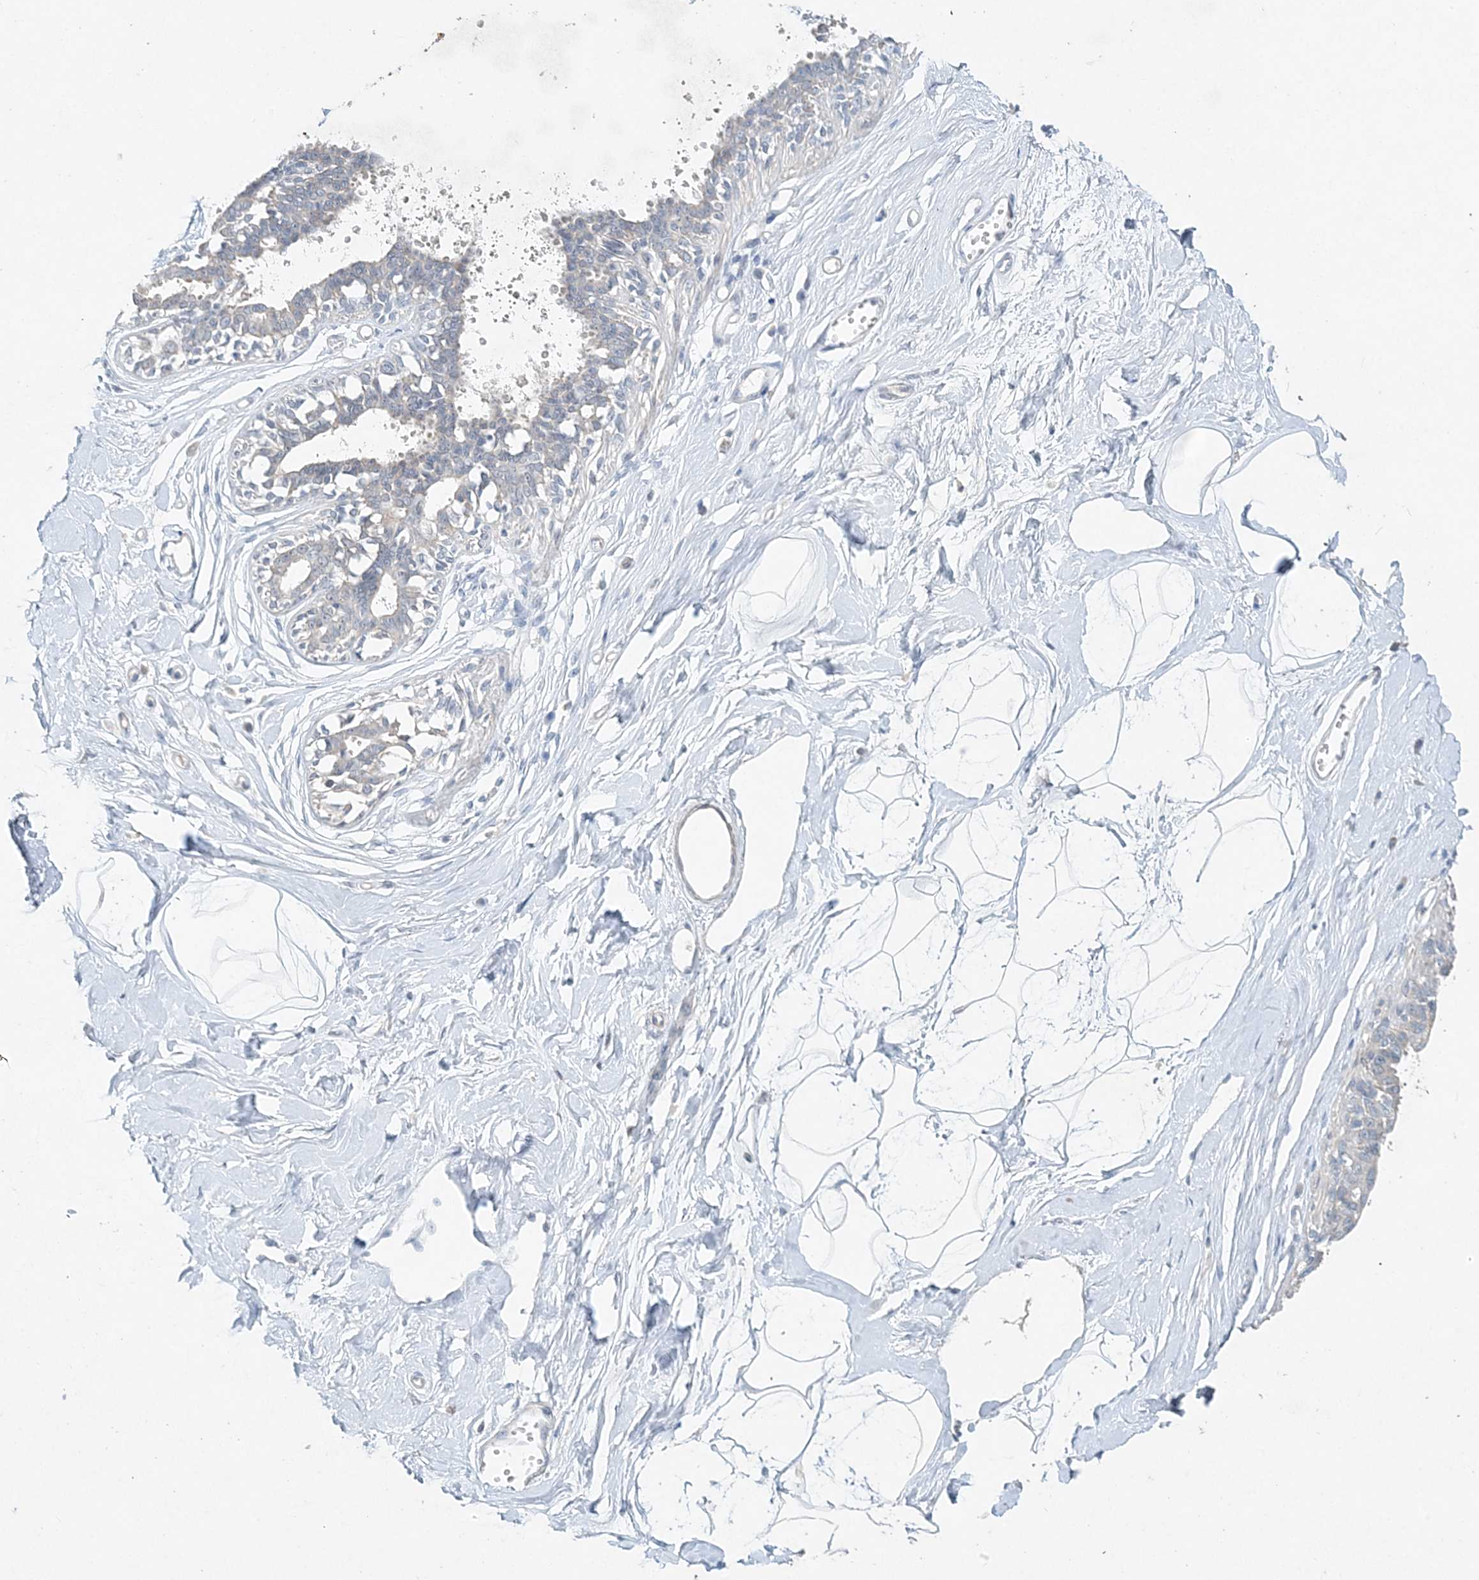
{"staining": {"intensity": "negative", "quantity": "none", "location": "none"}, "tissue": "breast", "cell_type": "Adipocytes", "image_type": "normal", "snomed": [{"axis": "morphology", "description": "Normal tissue, NOS"}, {"axis": "topography", "description": "Breast"}], "caption": "Immunohistochemical staining of normal breast exhibits no significant expression in adipocytes.", "gene": "DNAH5", "patient": {"sex": "female", "age": 45}}